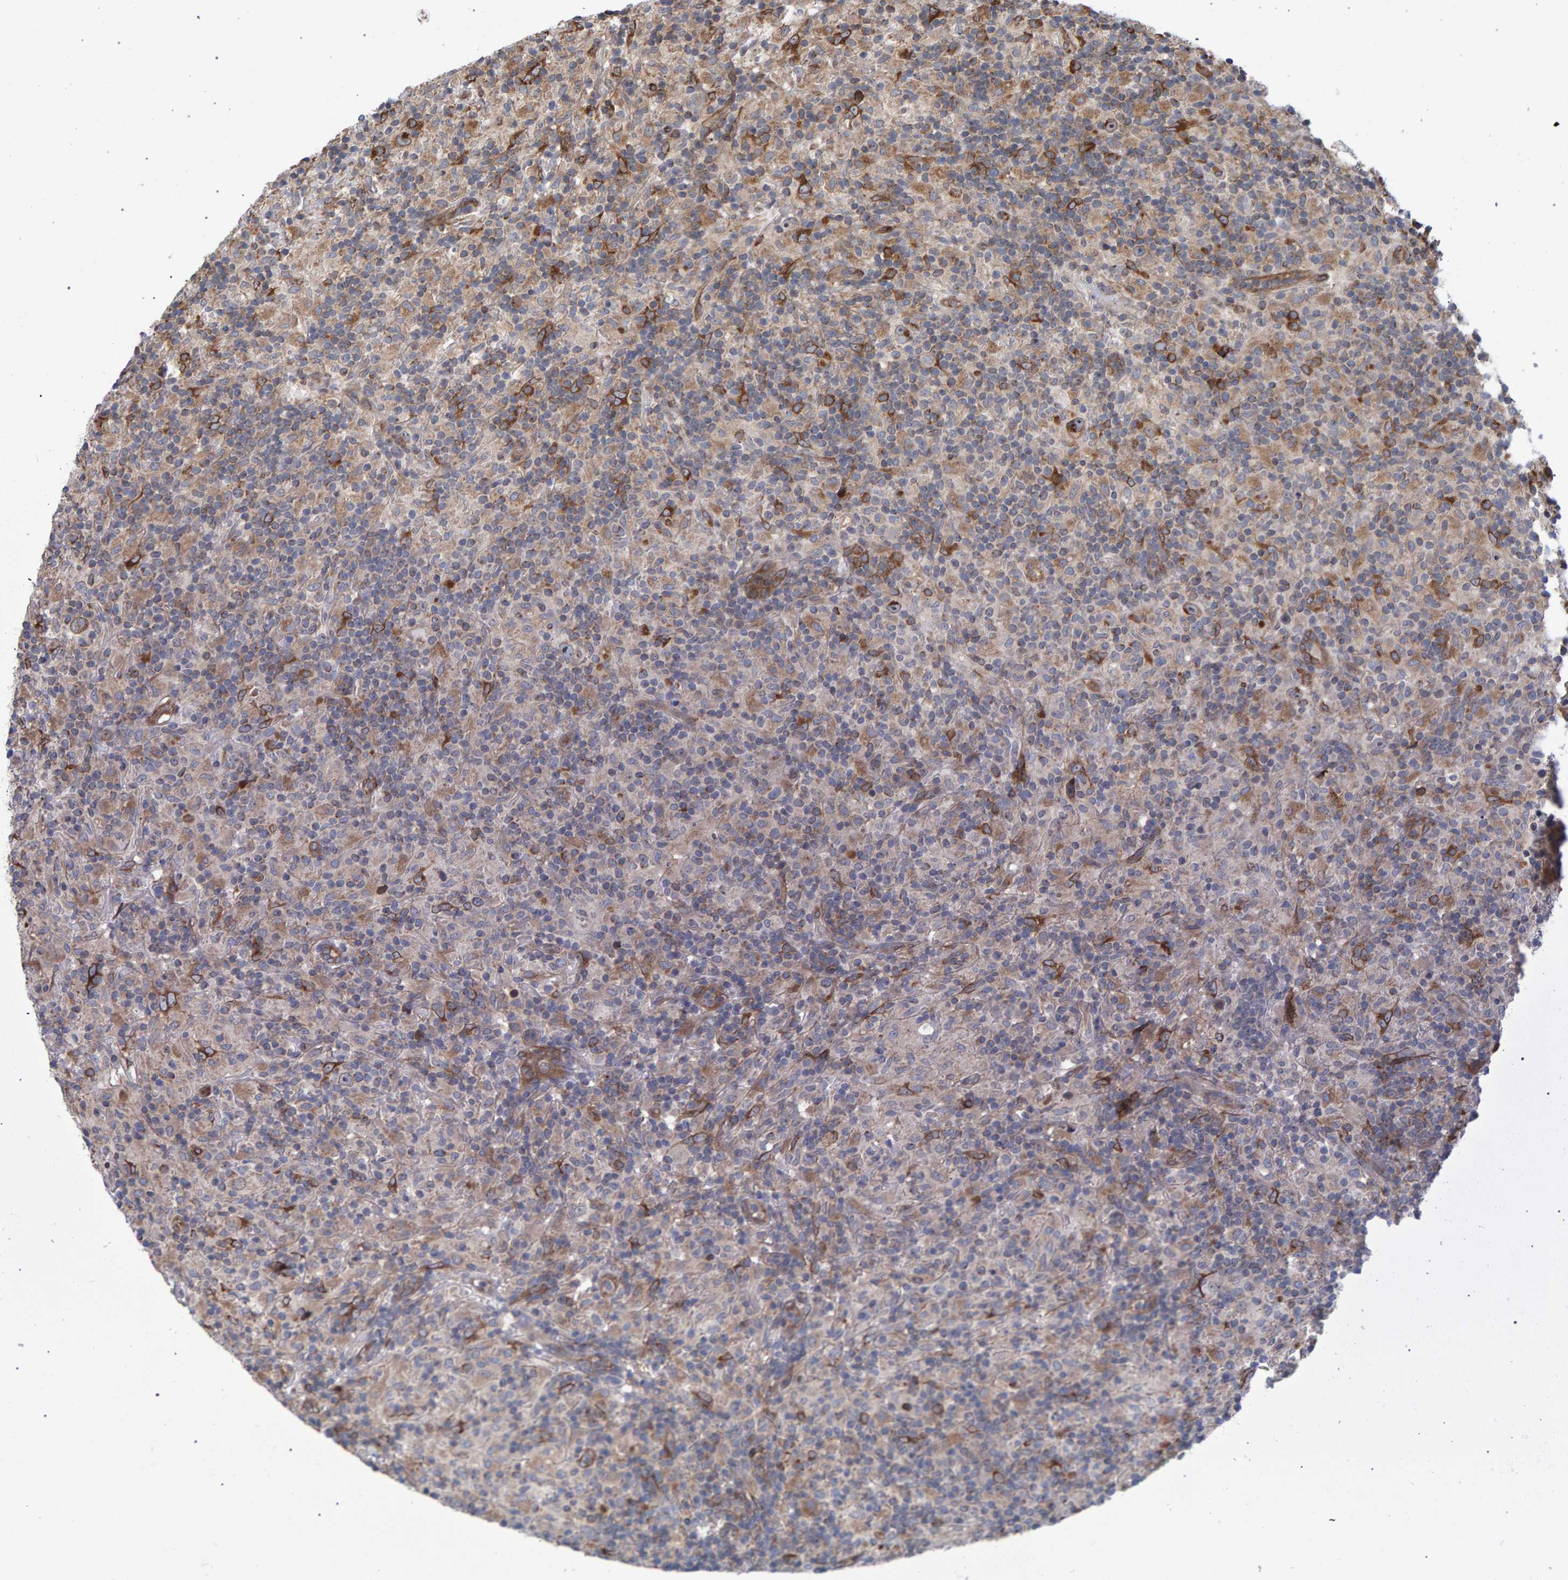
{"staining": {"intensity": "moderate", "quantity": ">75%", "location": "cytoplasmic/membranous"}, "tissue": "lymphoma", "cell_type": "Tumor cells", "image_type": "cancer", "snomed": [{"axis": "morphology", "description": "Hodgkin's disease, NOS"}, {"axis": "topography", "description": "Lymph node"}], "caption": "Hodgkin's disease stained with a protein marker demonstrates moderate staining in tumor cells.", "gene": "FAM117A", "patient": {"sex": "male", "age": 70}}